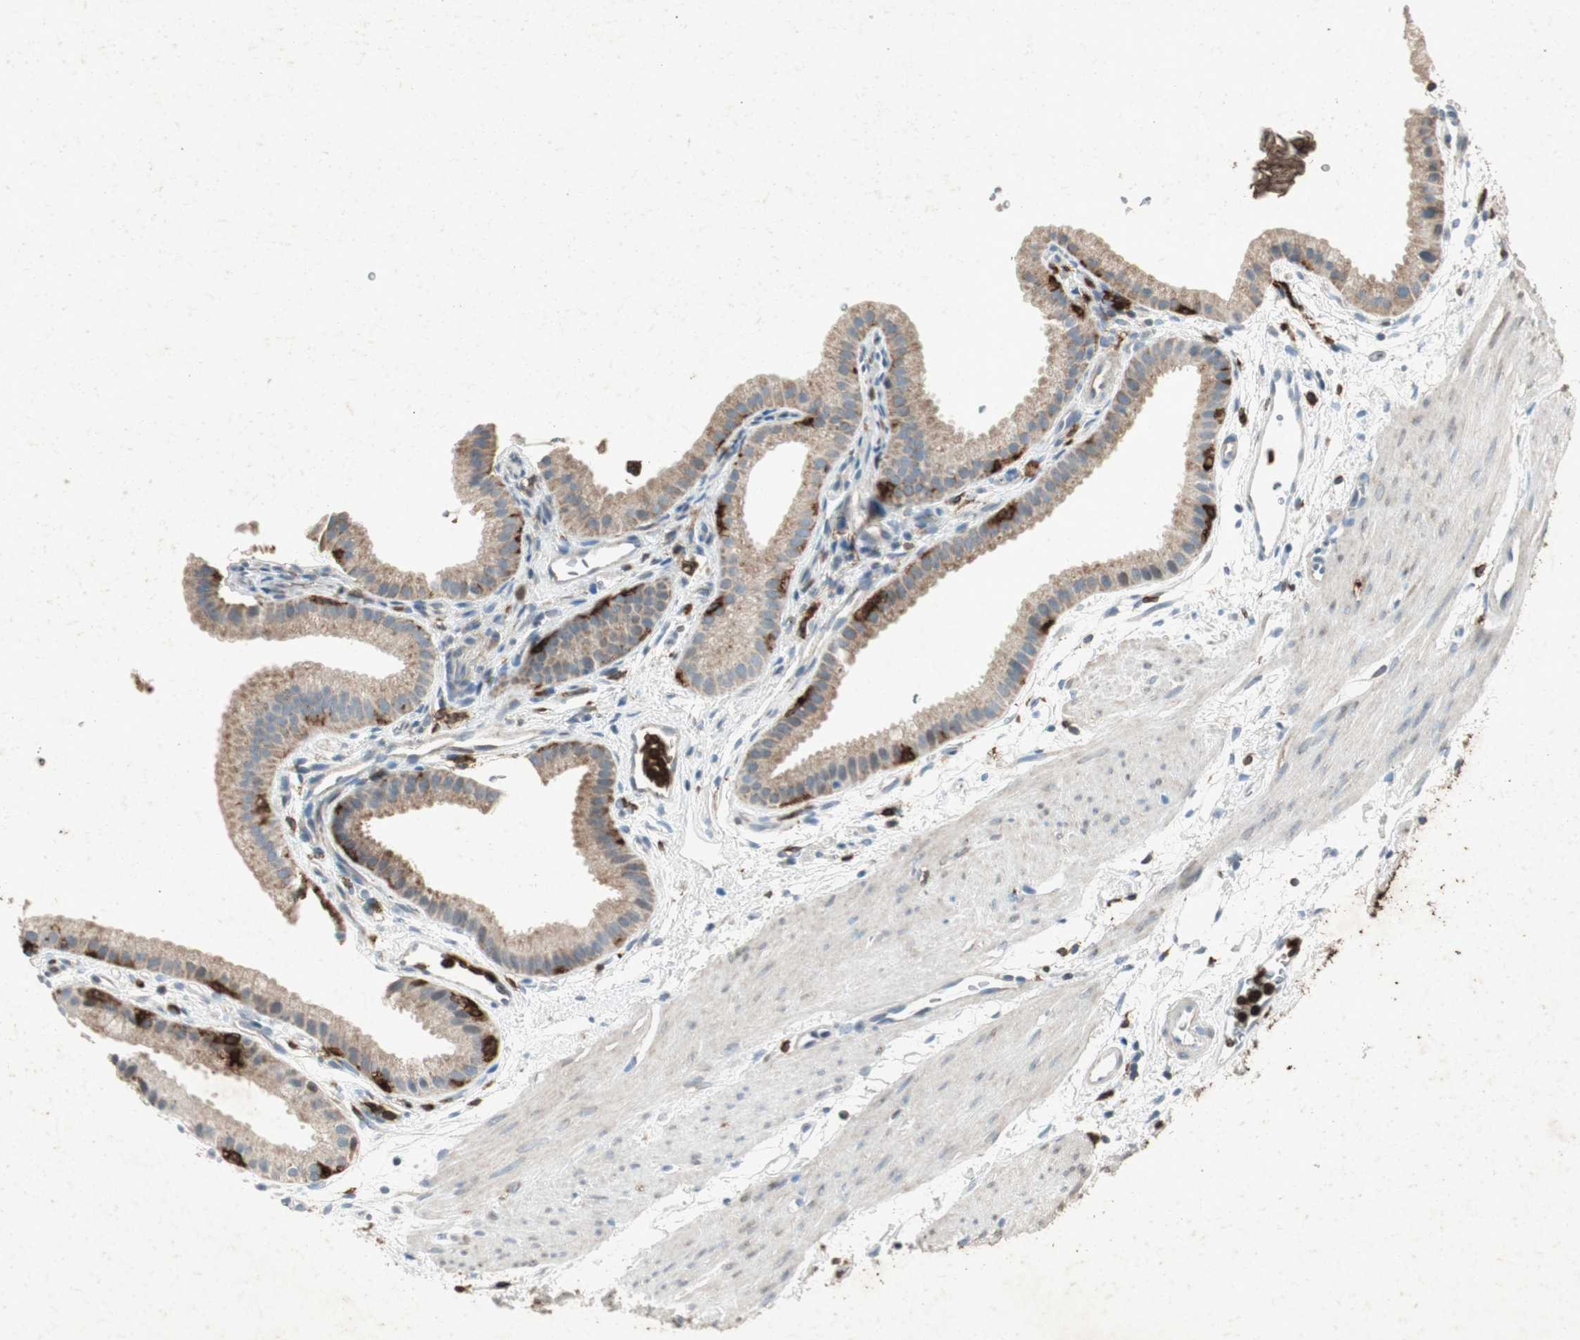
{"staining": {"intensity": "weak", "quantity": "25%-75%", "location": "cytoplasmic/membranous"}, "tissue": "gallbladder", "cell_type": "Glandular cells", "image_type": "normal", "snomed": [{"axis": "morphology", "description": "Normal tissue, NOS"}, {"axis": "topography", "description": "Gallbladder"}], "caption": "Immunohistochemical staining of unremarkable human gallbladder demonstrates 25%-75% levels of weak cytoplasmic/membranous protein positivity in about 25%-75% of glandular cells.", "gene": "TYROBP", "patient": {"sex": "female", "age": 64}}